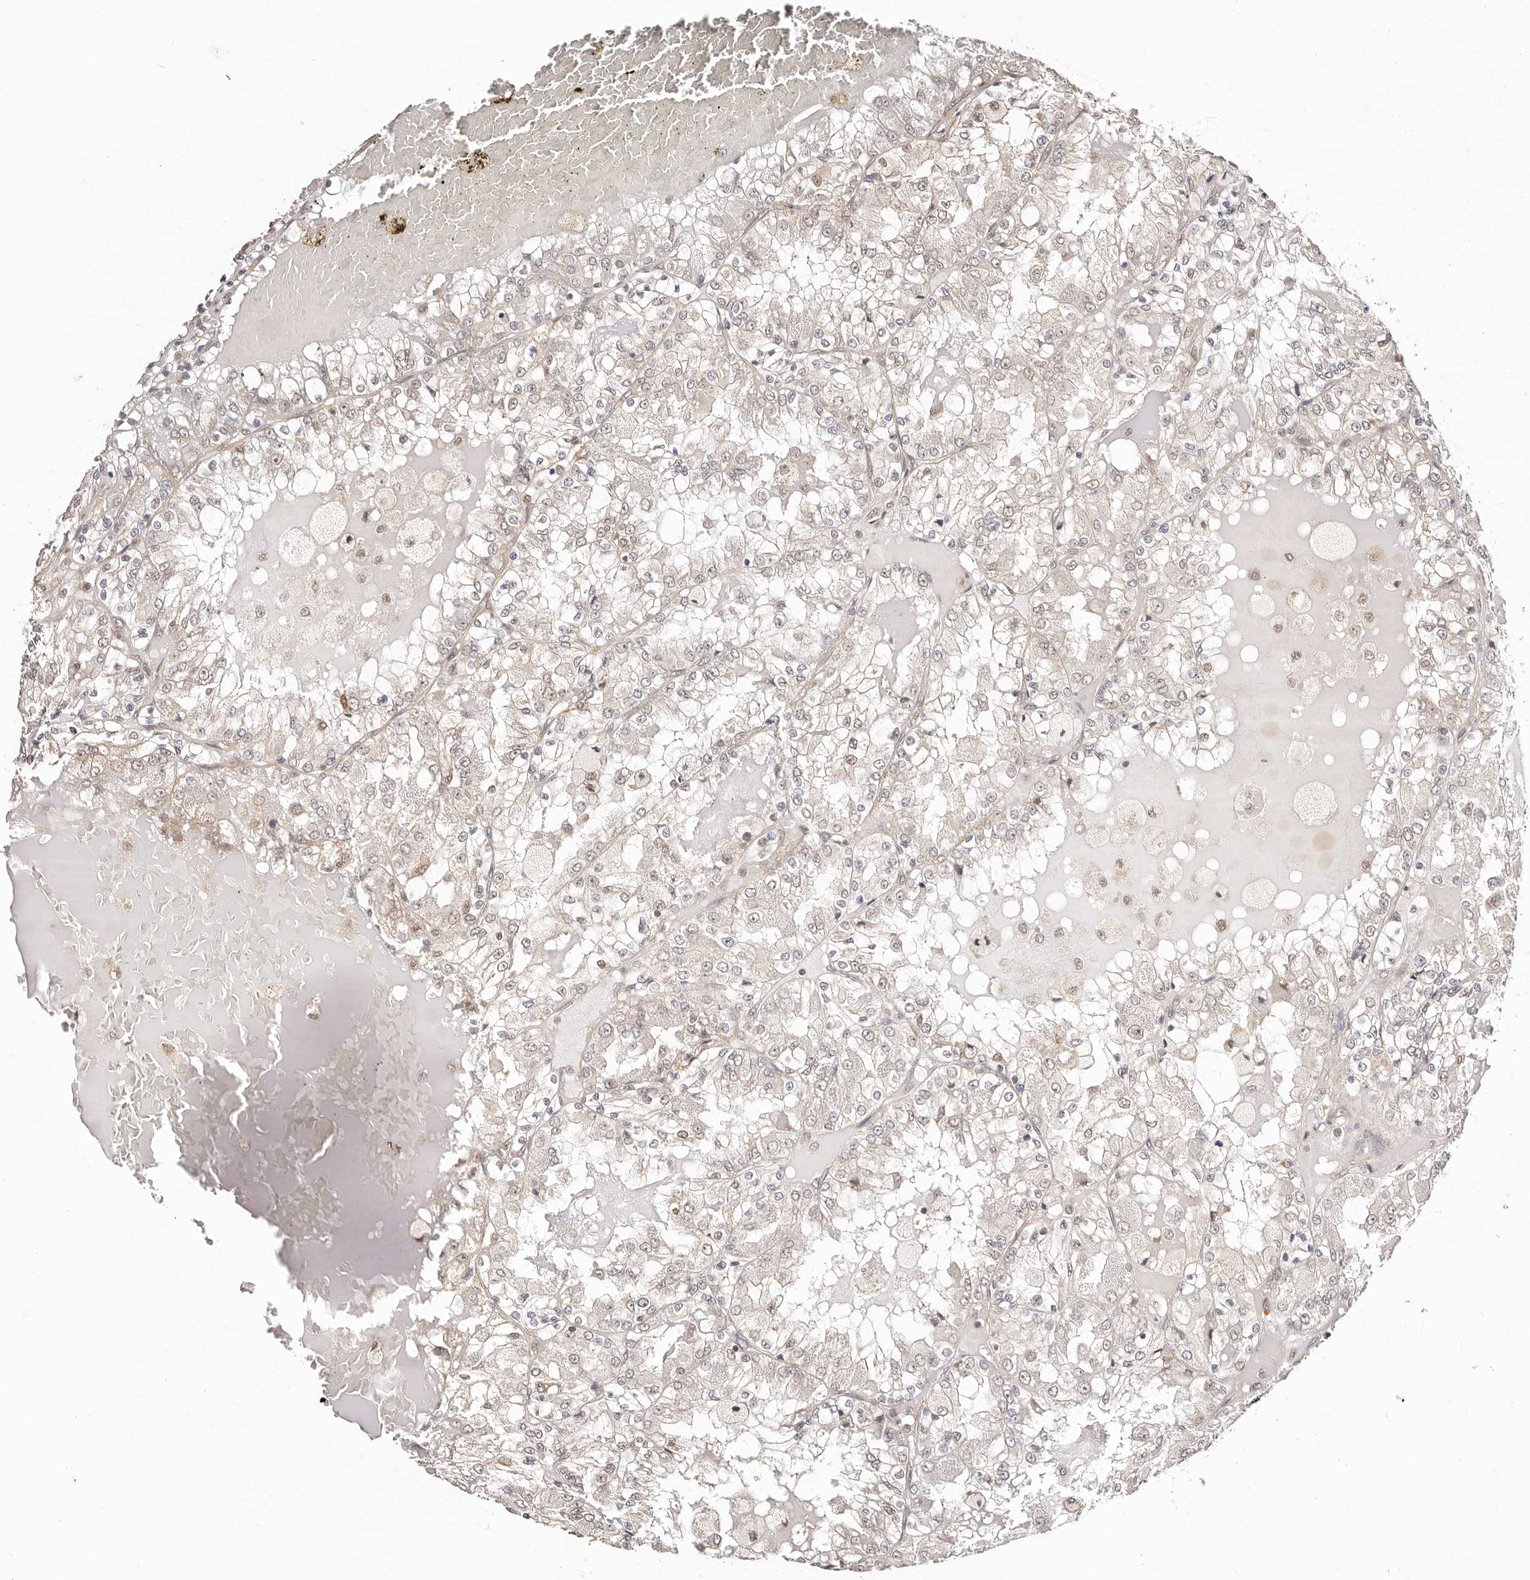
{"staining": {"intensity": "negative", "quantity": "none", "location": "none"}, "tissue": "renal cancer", "cell_type": "Tumor cells", "image_type": "cancer", "snomed": [{"axis": "morphology", "description": "Adenocarcinoma, NOS"}, {"axis": "topography", "description": "Kidney"}], "caption": "Immunohistochemistry (IHC) image of renal adenocarcinoma stained for a protein (brown), which shows no staining in tumor cells.", "gene": "CTNNBL1", "patient": {"sex": "female", "age": 56}}